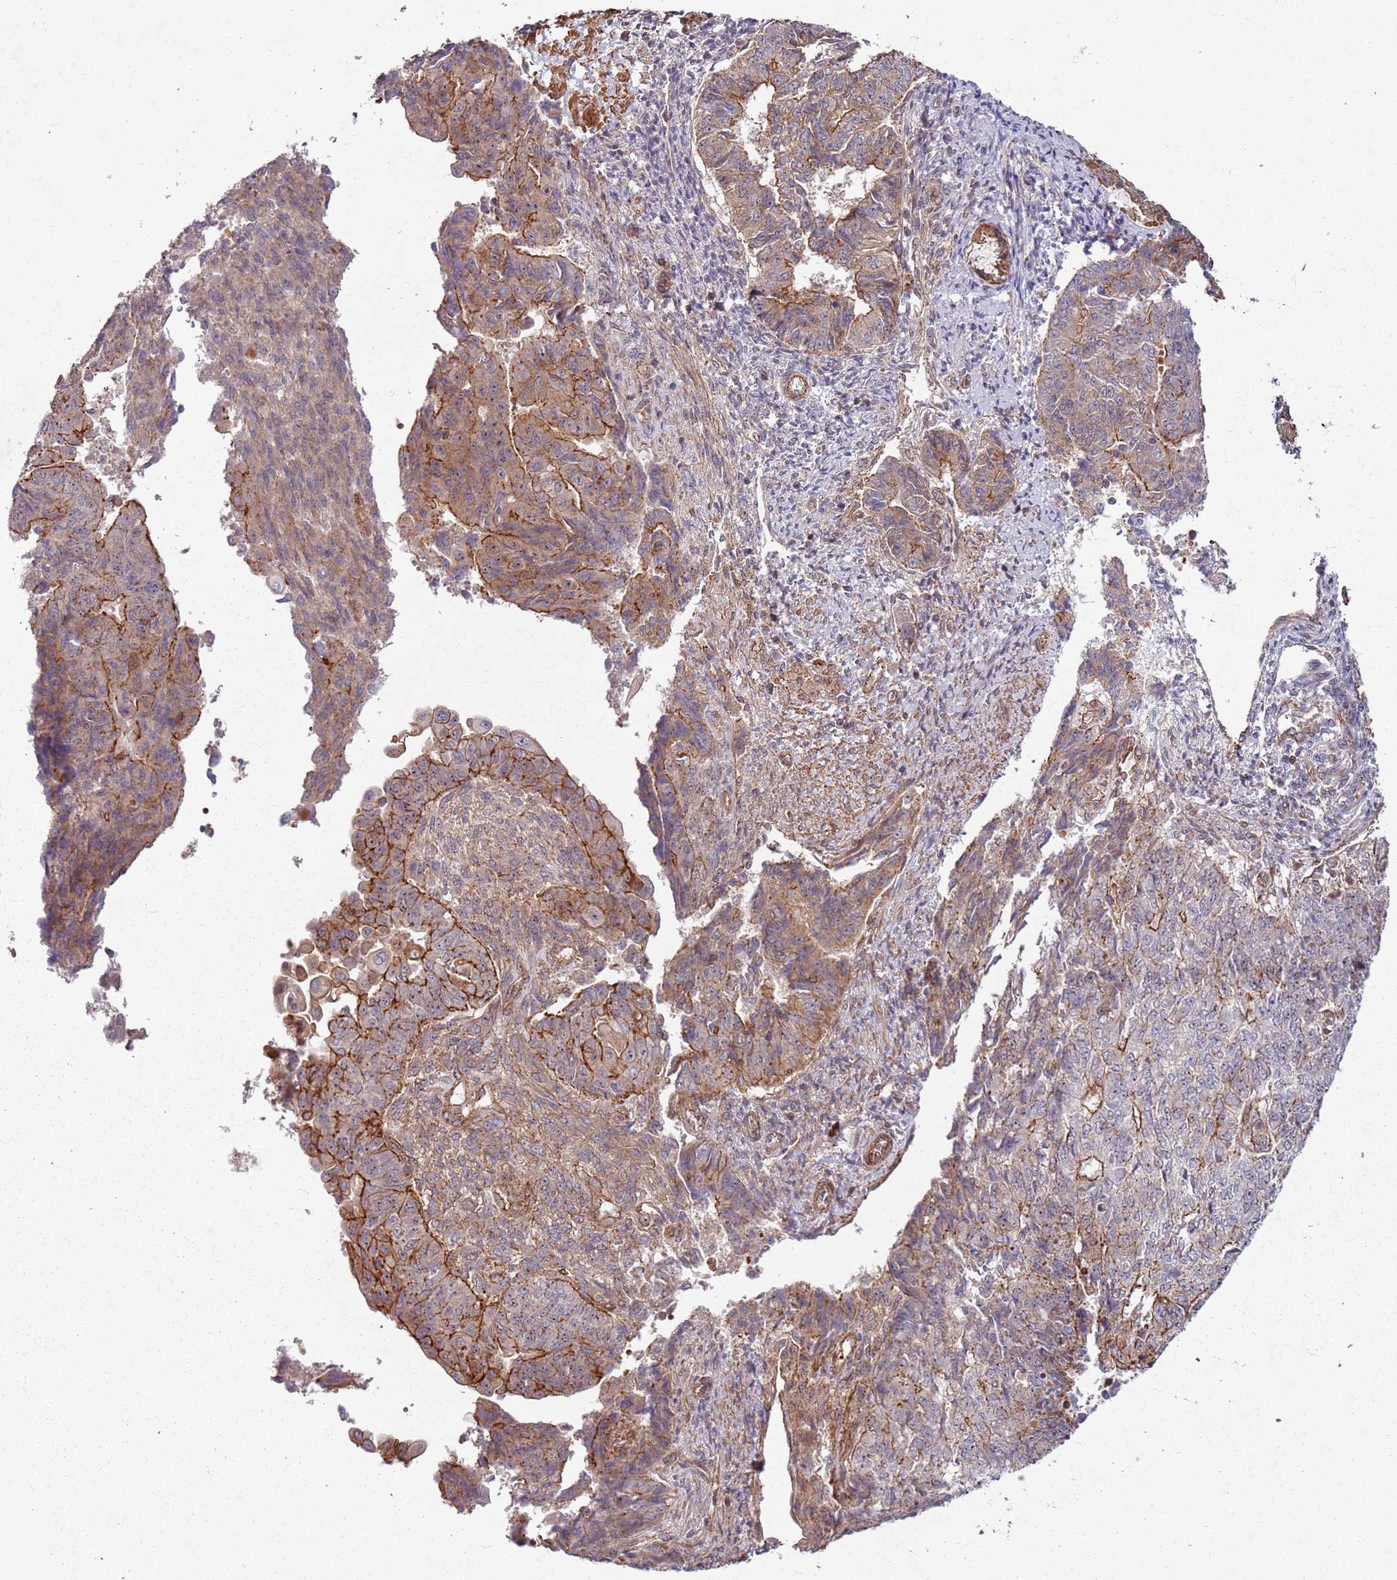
{"staining": {"intensity": "strong", "quantity": "<25%", "location": "cytoplasmic/membranous"}, "tissue": "endometrial cancer", "cell_type": "Tumor cells", "image_type": "cancer", "snomed": [{"axis": "morphology", "description": "Adenocarcinoma, NOS"}, {"axis": "topography", "description": "Endometrium"}], "caption": "IHC of human endometrial cancer reveals medium levels of strong cytoplasmic/membranous staining in approximately <25% of tumor cells. The staining was performed using DAB, with brown indicating positive protein expression. Nuclei are stained blue with hematoxylin.", "gene": "C2CD4B", "patient": {"sex": "female", "age": 32}}